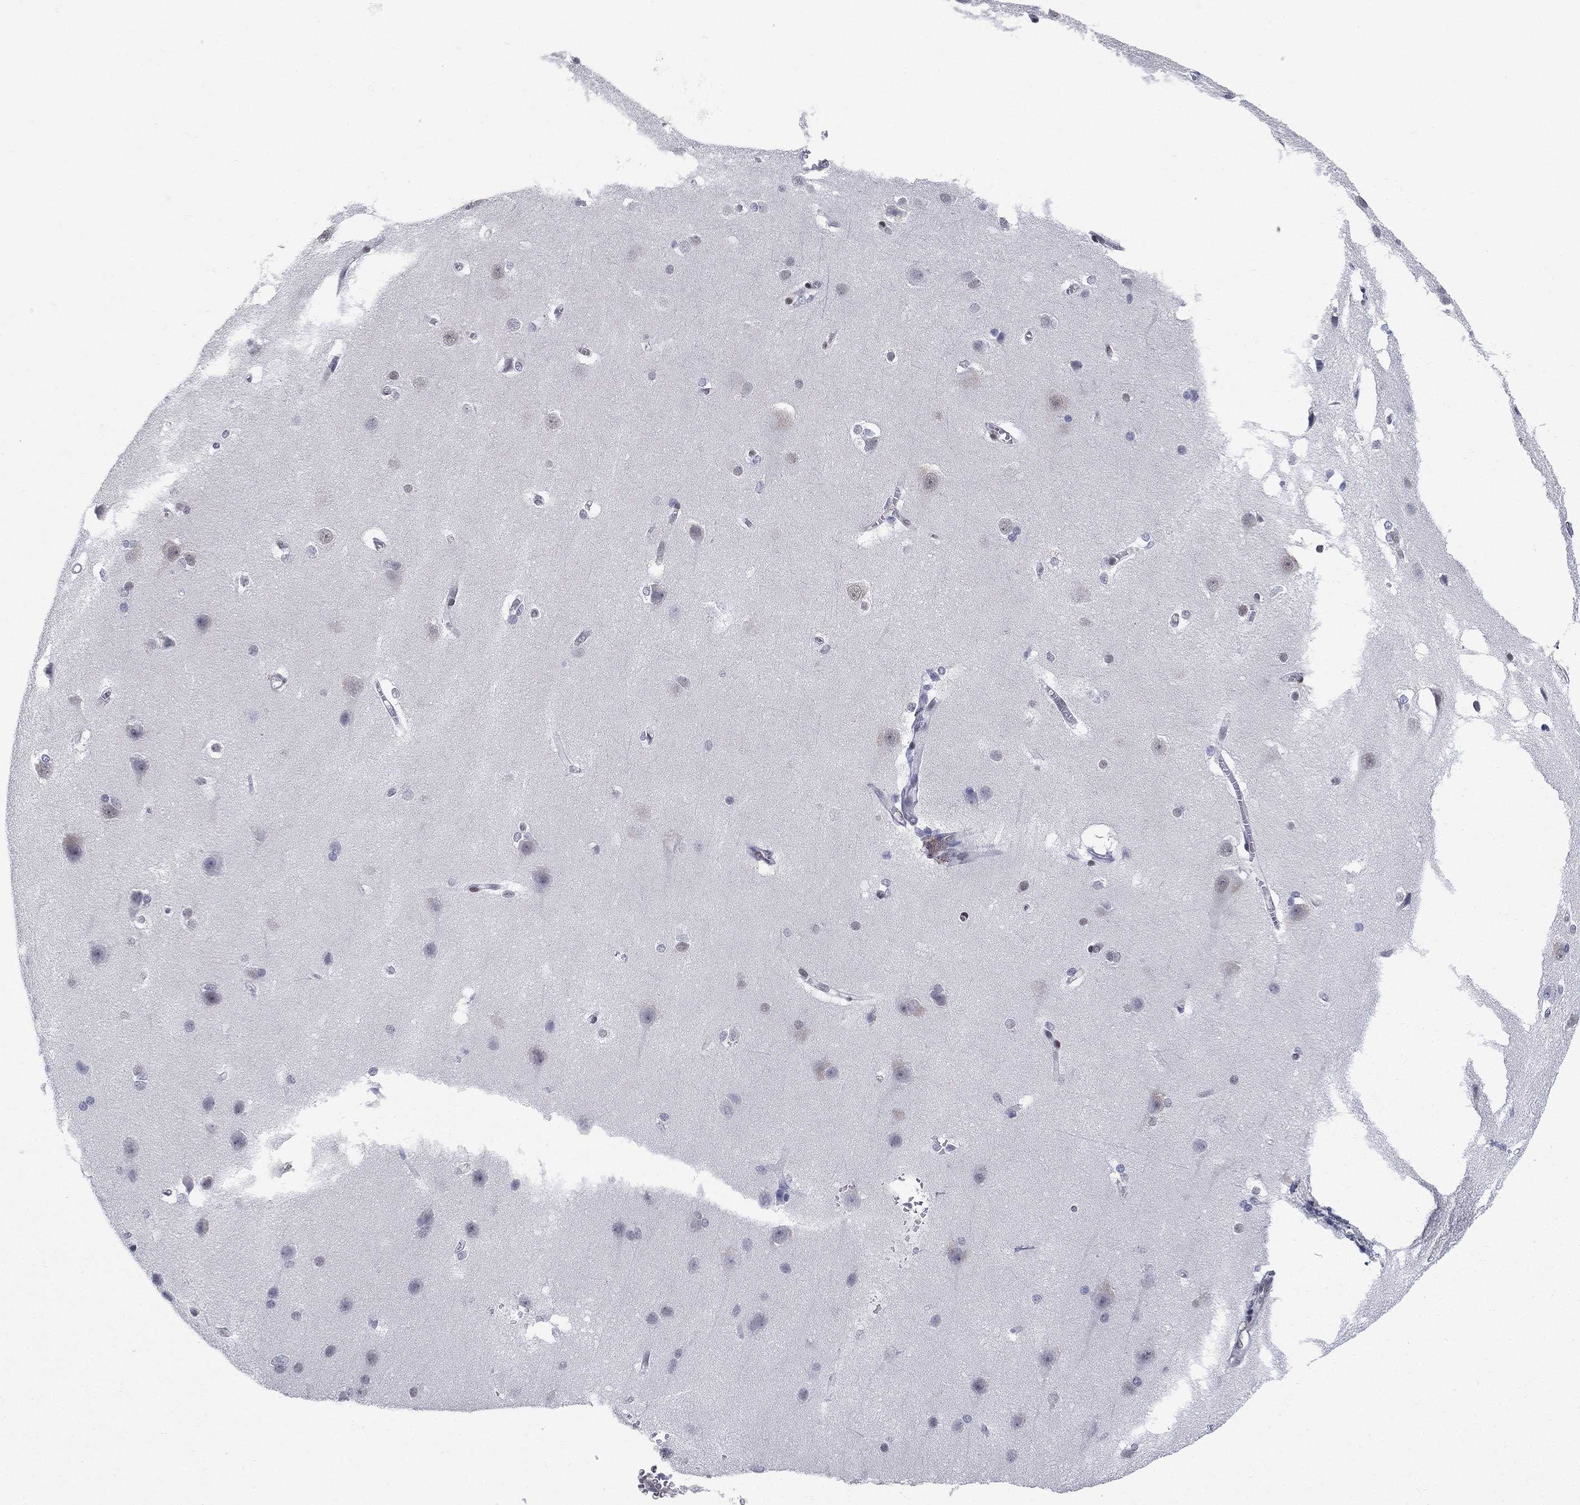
{"staining": {"intensity": "negative", "quantity": "none", "location": "none"}, "tissue": "cerebral cortex", "cell_type": "Endothelial cells", "image_type": "normal", "snomed": [{"axis": "morphology", "description": "Normal tissue, NOS"}, {"axis": "topography", "description": "Cerebral cortex"}], "caption": "Cerebral cortex stained for a protein using immunohistochemistry demonstrates no positivity endothelial cells.", "gene": "CENPE", "patient": {"sex": "male", "age": 37}}